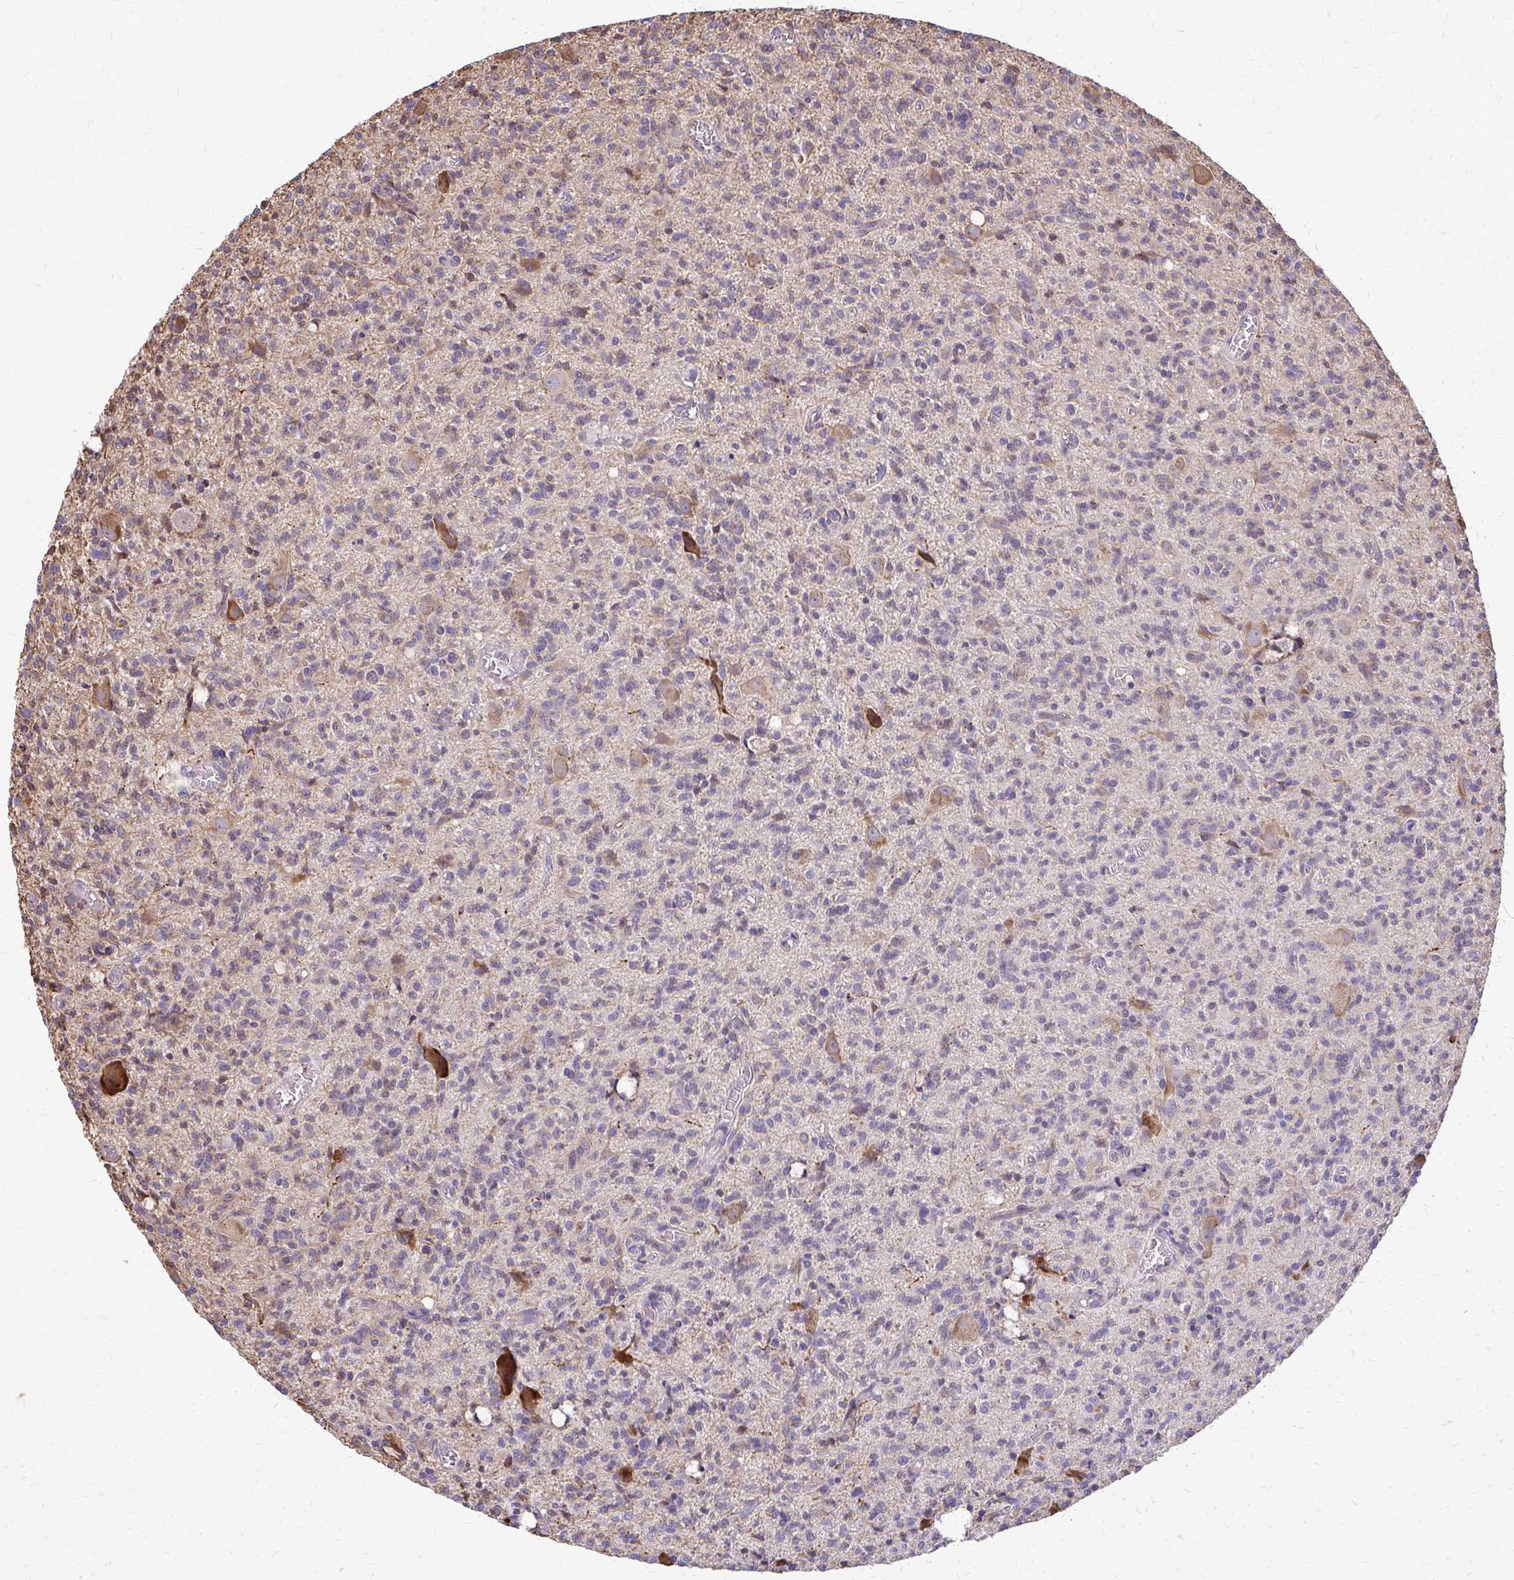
{"staining": {"intensity": "weak", "quantity": "25%-75%", "location": "cytoplasmic/membranous"}, "tissue": "glioma", "cell_type": "Tumor cells", "image_type": "cancer", "snomed": [{"axis": "morphology", "description": "Glioma, malignant, Low grade"}, {"axis": "topography", "description": "Brain"}], "caption": "Glioma stained with immunohistochemistry displays weak cytoplasmic/membranous positivity in about 25%-75% of tumor cells.", "gene": "RPS3", "patient": {"sex": "male", "age": 64}}